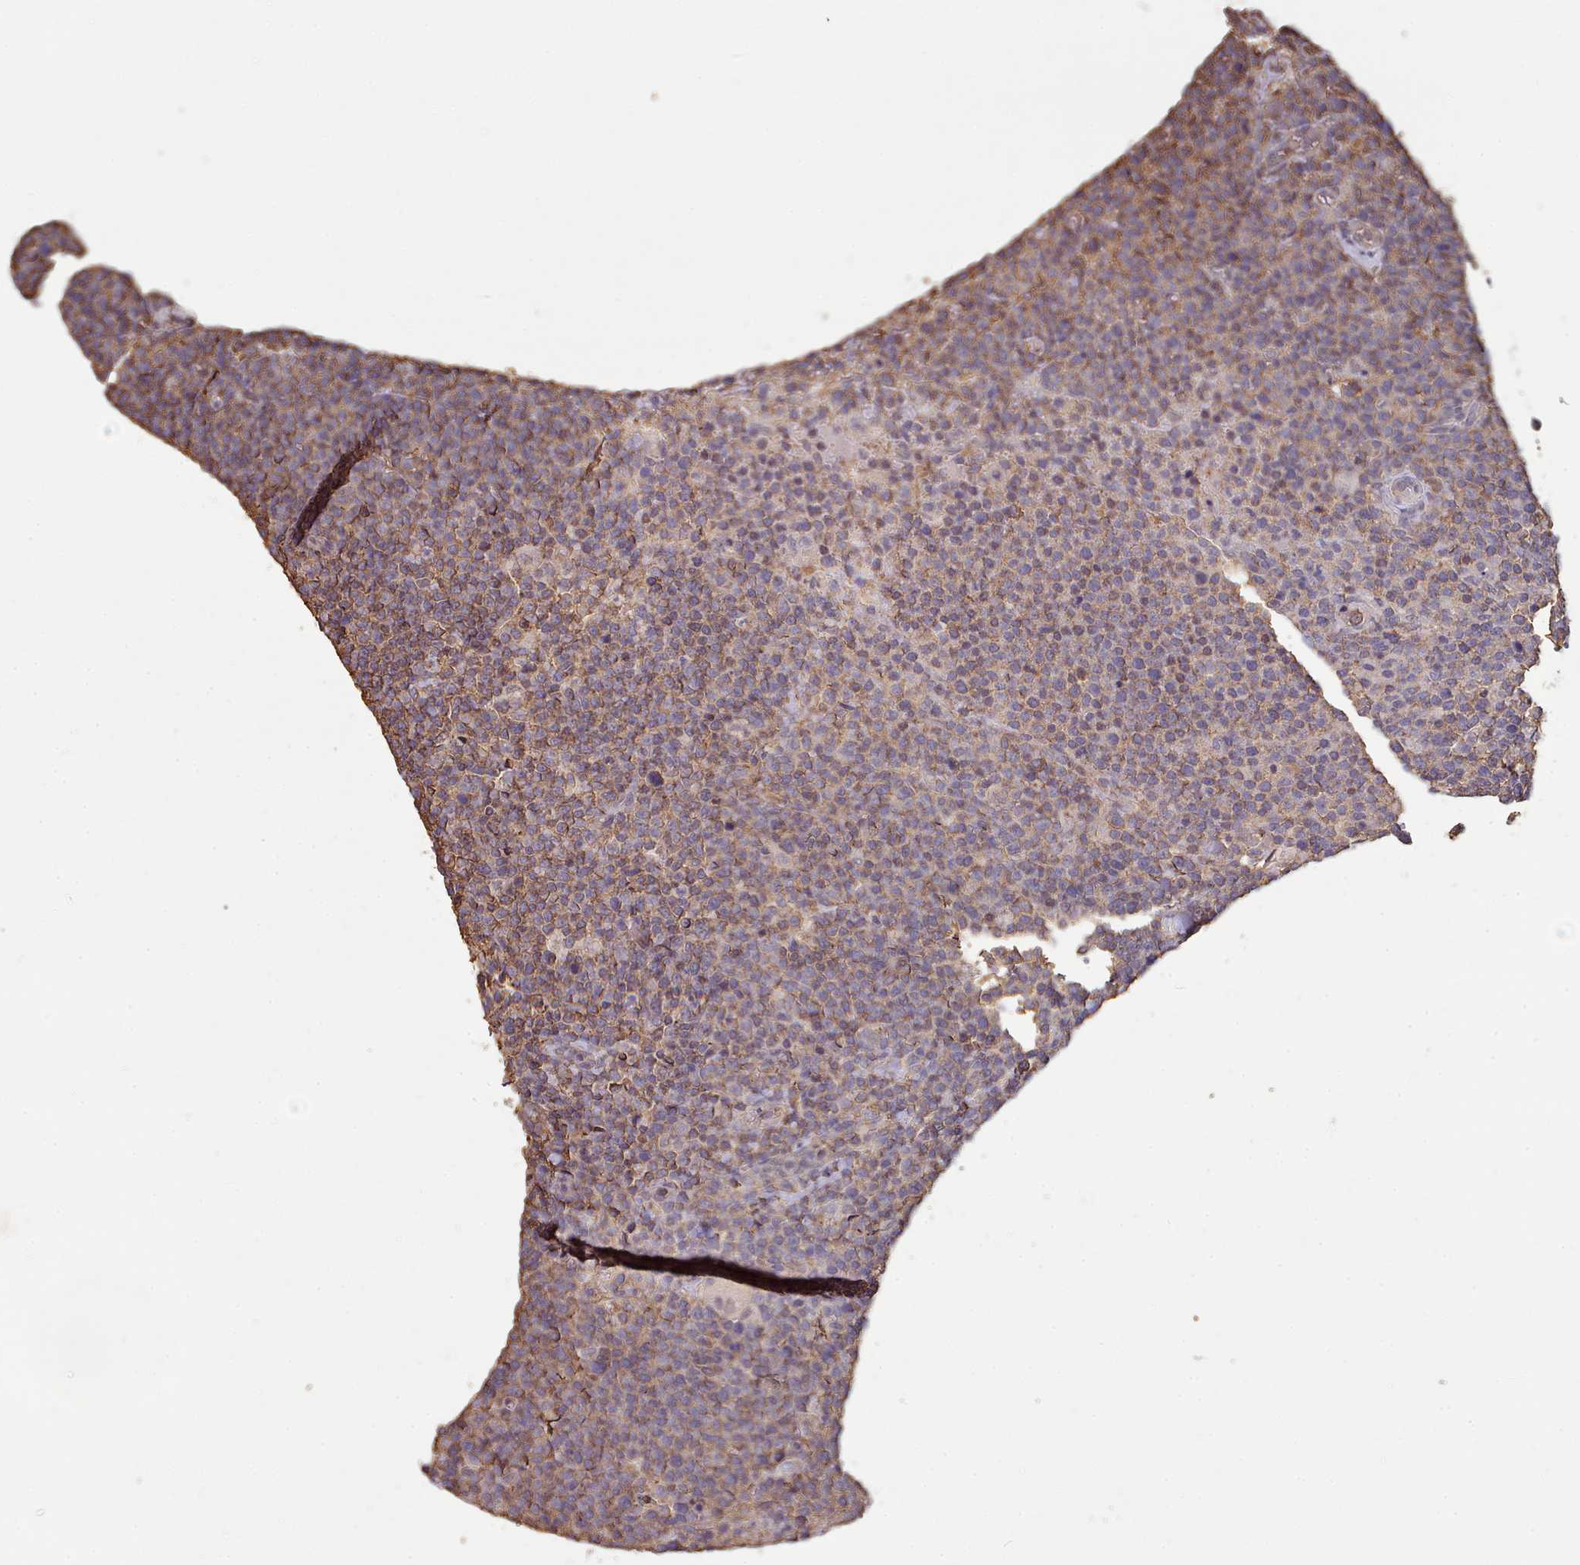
{"staining": {"intensity": "weak", "quantity": ">75%", "location": "cytoplasmic/membranous"}, "tissue": "lymphoma", "cell_type": "Tumor cells", "image_type": "cancer", "snomed": [{"axis": "morphology", "description": "Malignant lymphoma, non-Hodgkin's type, High grade"}, {"axis": "topography", "description": "Lymph node"}], "caption": "Immunohistochemistry image of neoplastic tissue: human lymphoma stained using immunohistochemistry (IHC) shows low levels of weak protein expression localized specifically in the cytoplasmic/membranous of tumor cells, appearing as a cytoplasmic/membranous brown color.", "gene": "METRN", "patient": {"sex": "male", "age": 61}}